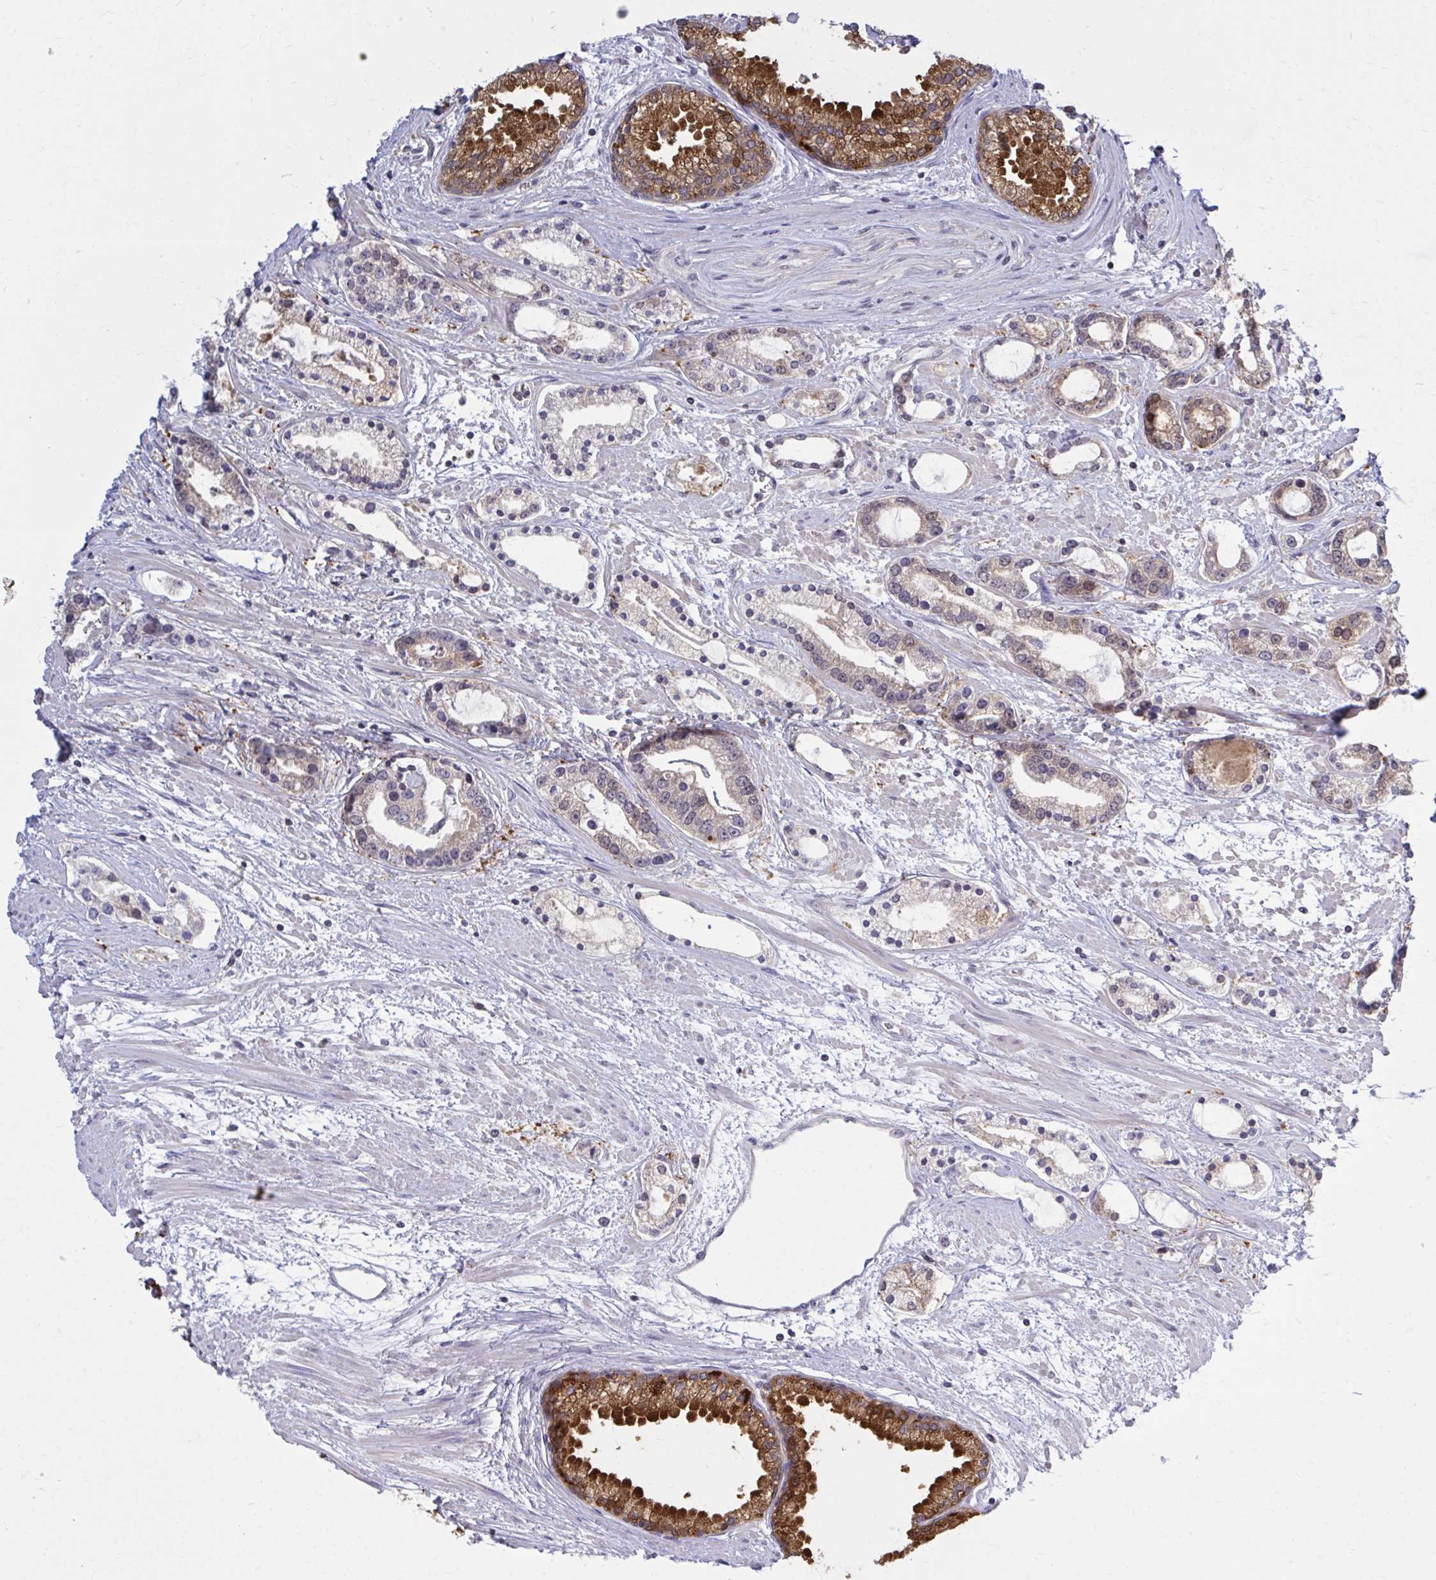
{"staining": {"intensity": "weak", "quantity": "<25%", "location": "cytoplasmic/membranous"}, "tissue": "prostate cancer", "cell_type": "Tumor cells", "image_type": "cancer", "snomed": [{"axis": "morphology", "description": "Adenocarcinoma, Medium grade"}, {"axis": "topography", "description": "Prostate"}], "caption": "Tumor cells are negative for protein expression in human adenocarcinoma (medium-grade) (prostate).", "gene": "DBI", "patient": {"sex": "male", "age": 57}}